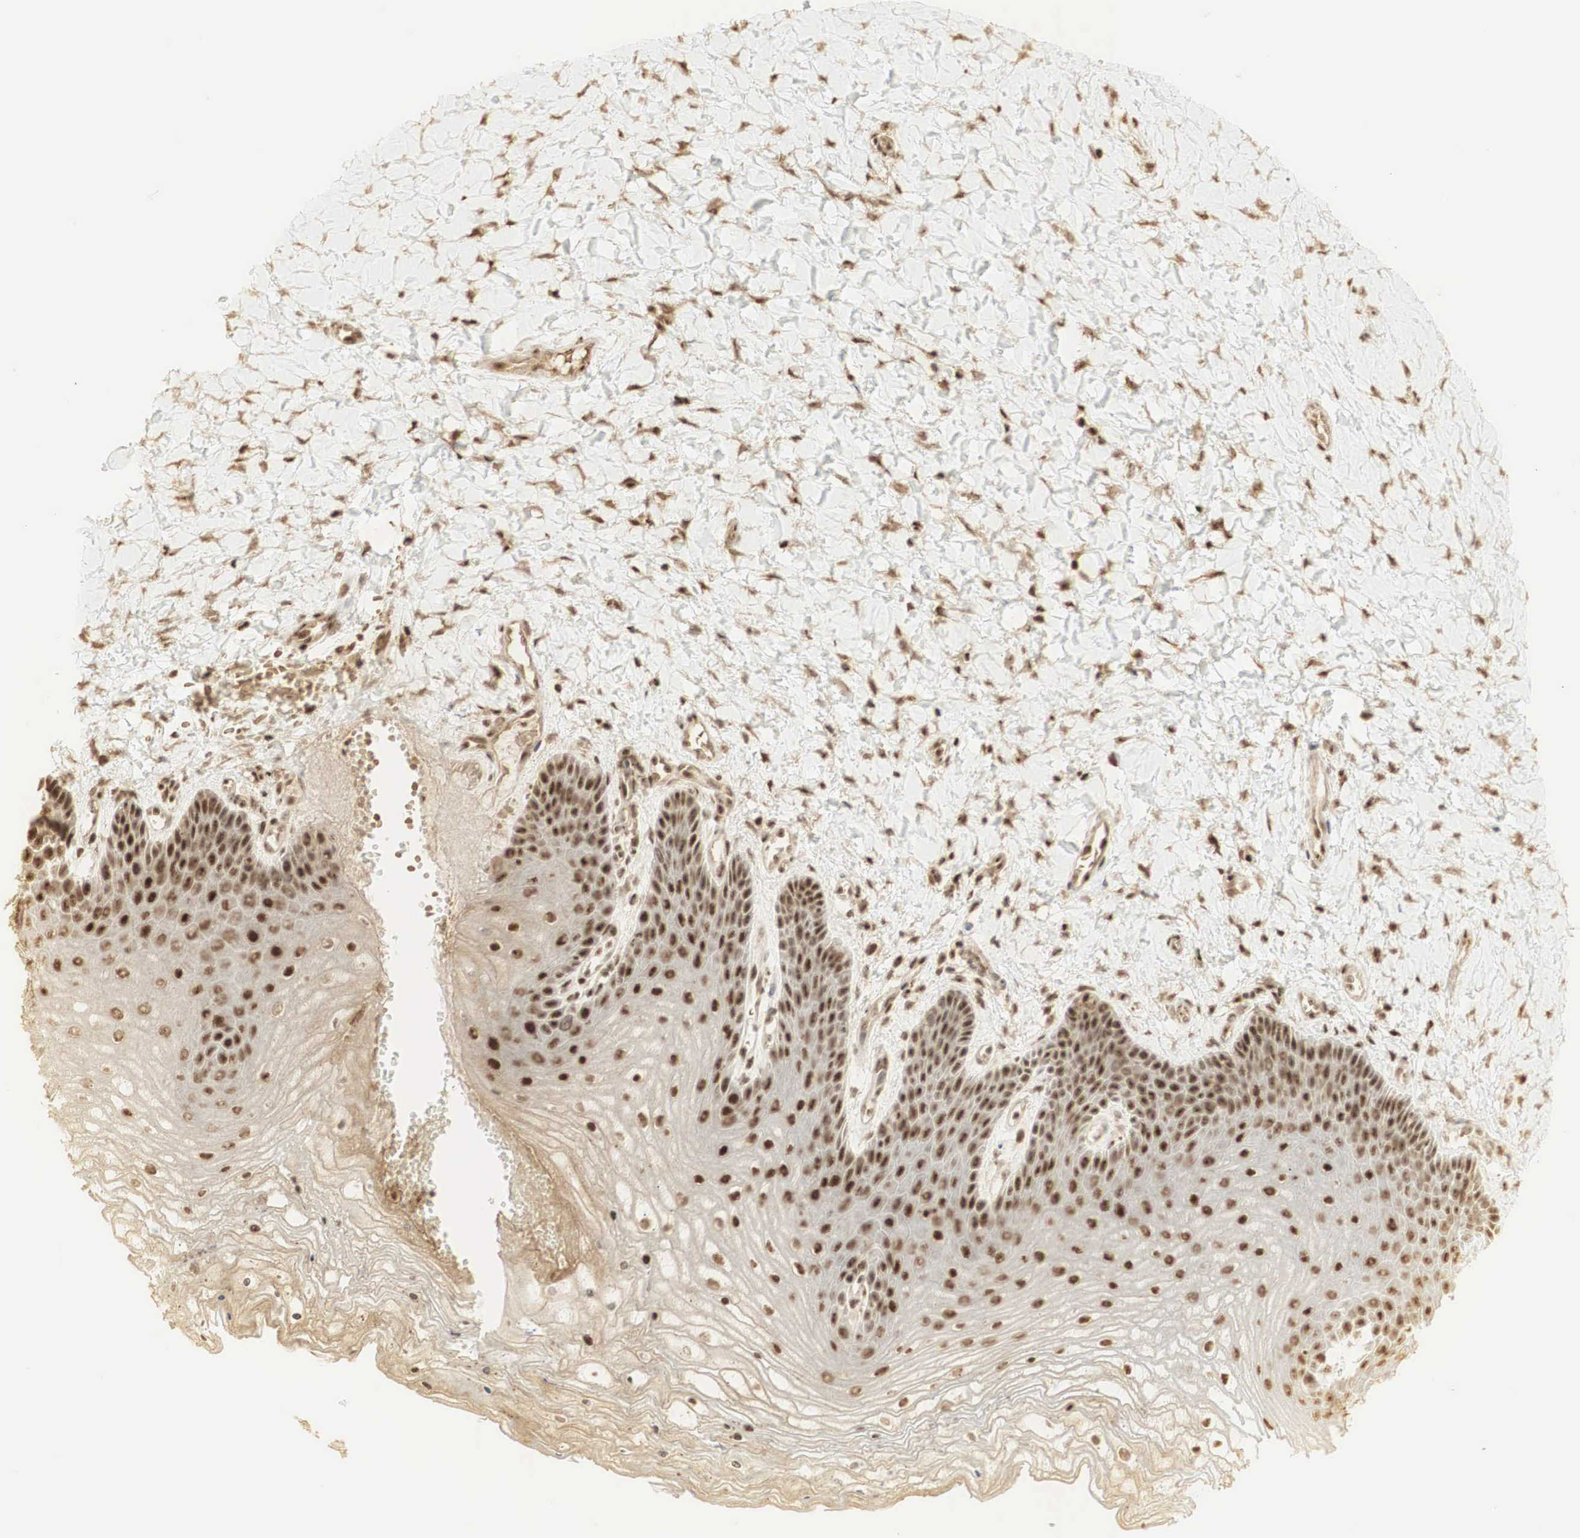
{"staining": {"intensity": "moderate", "quantity": ">75%", "location": "cytoplasmic/membranous,nuclear"}, "tissue": "vagina", "cell_type": "Squamous epithelial cells", "image_type": "normal", "snomed": [{"axis": "morphology", "description": "Normal tissue, NOS"}, {"axis": "topography", "description": "Vagina"}], "caption": "The image shows staining of benign vagina, revealing moderate cytoplasmic/membranous,nuclear protein staining (brown color) within squamous epithelial cells. (Brightfield microscopy of DAB IHC at high magnification).", "gene": "RNF113A", "patient": {"sex": "female", "age": 68}}